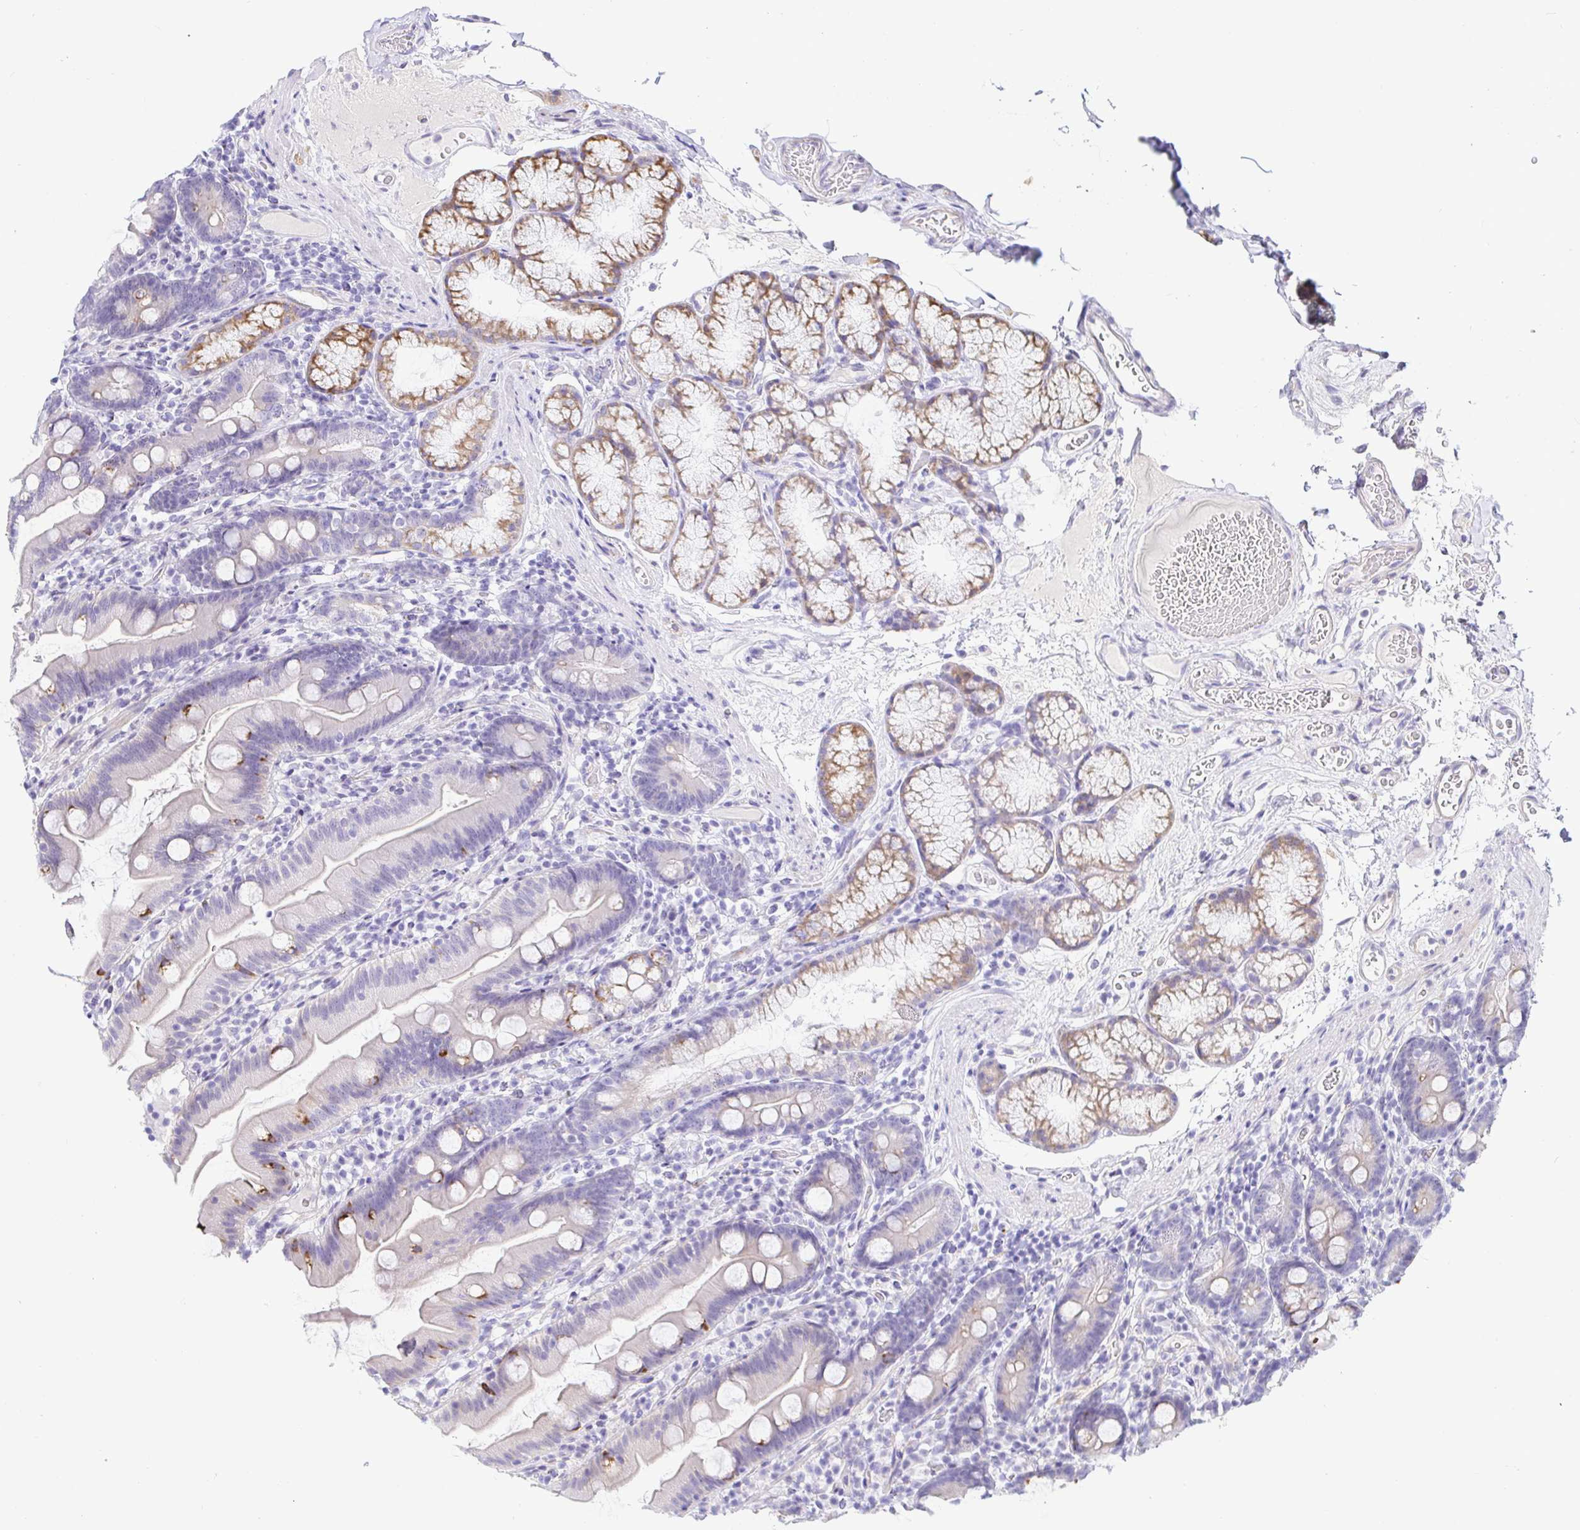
{"staining": {"intensity": "moderate", "quantity": "<25%", "location": "cytoplasmic/membranous"}, "tissue": "duodenum", "cell_type": "Glandular cells", "image_type": "normal", "snomed": [{"axis": "morphology", "description": "Normal tissue, NOS"}, {"axis": "topography", "description": "Duodenum"}], "caption": "Unremarkable duodenum was stained to show a protein in brown. There is low levels of moderate cytoplasmic/membranous staining in about <25% of glandular cells.", "gene": "PINLYP", "patient": {"sex": "female", "age": 67}}